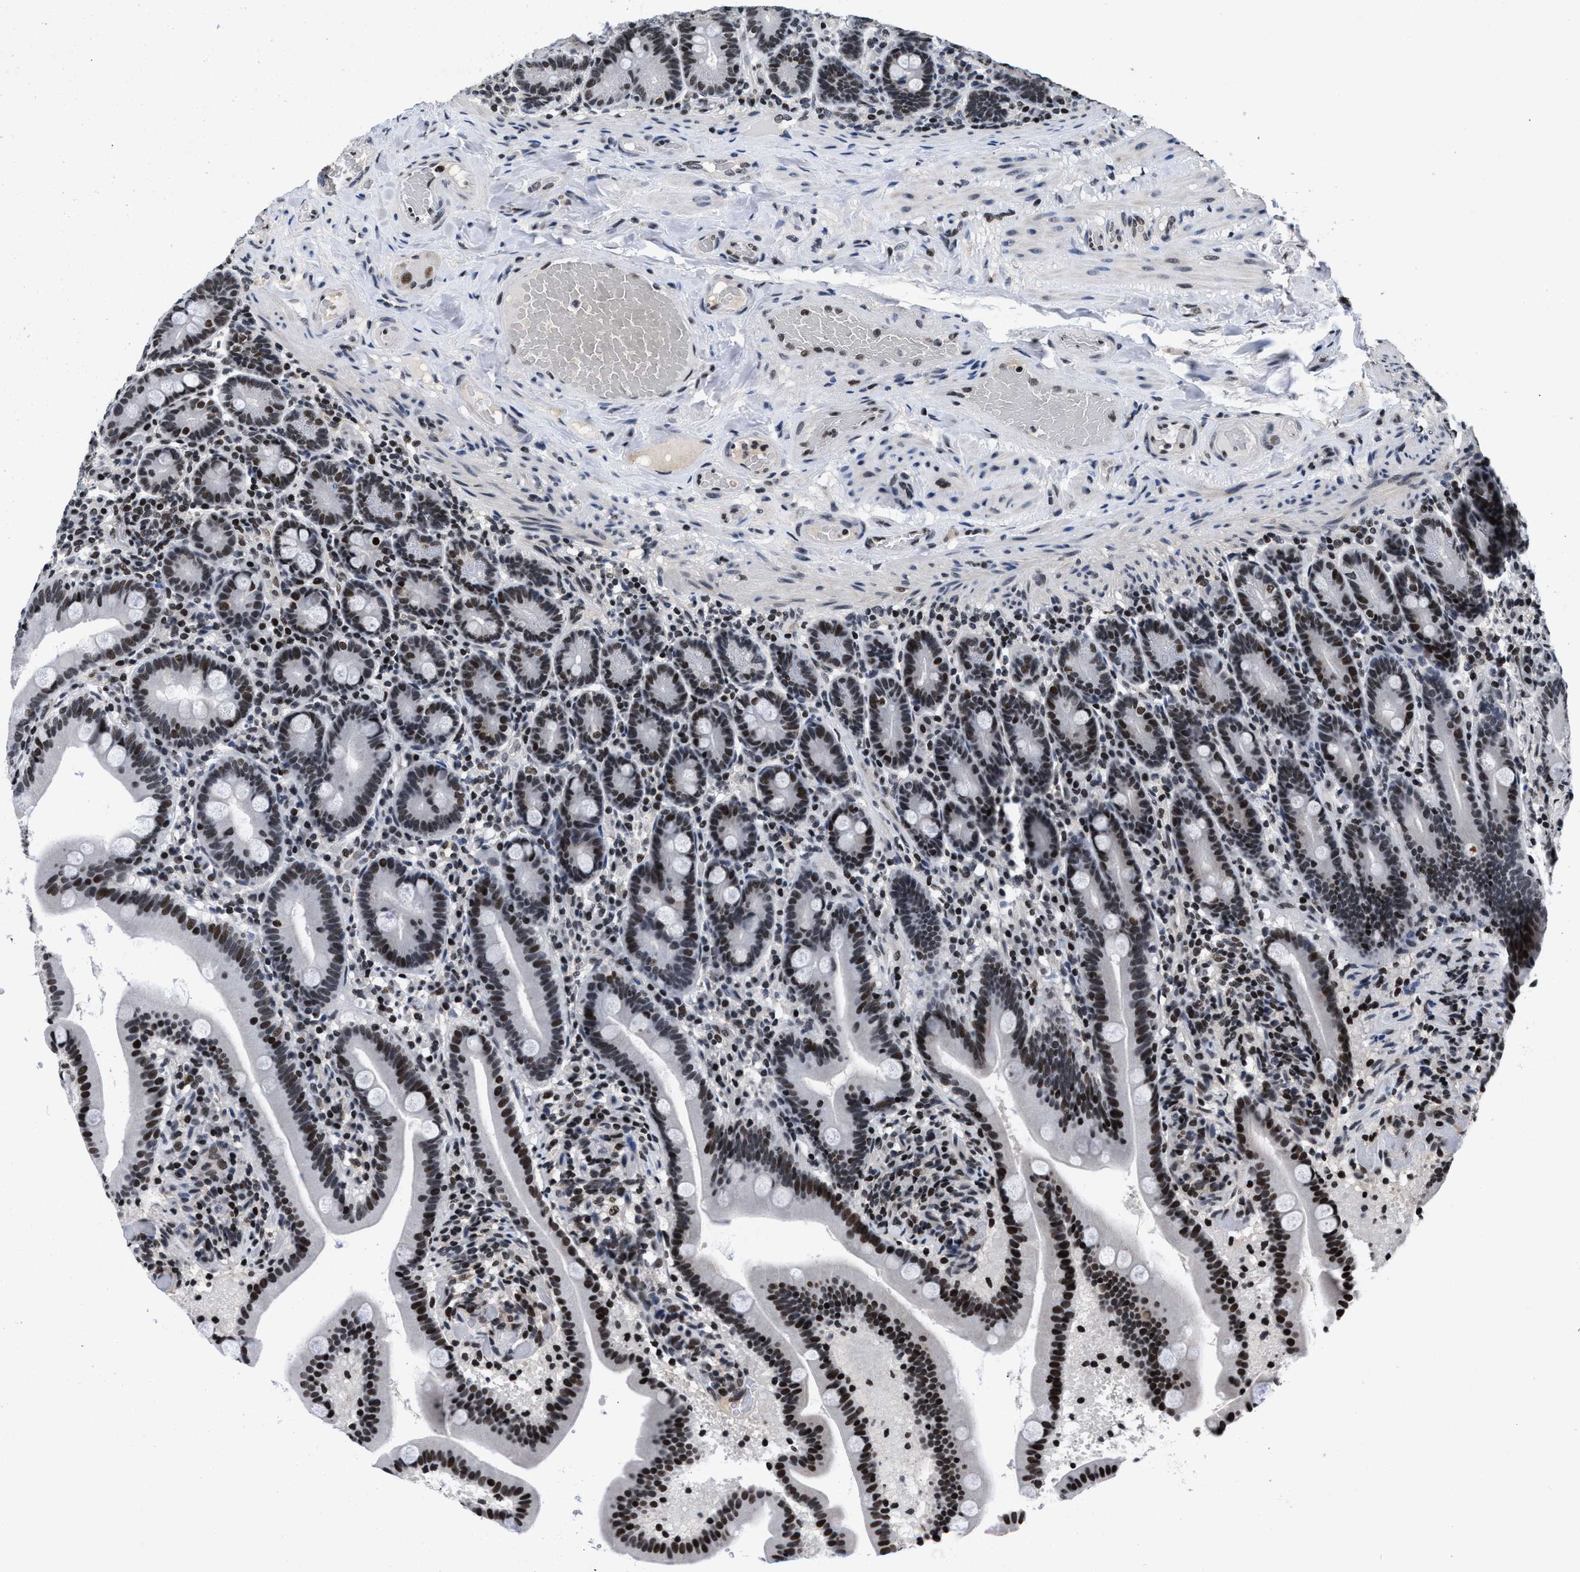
{"staining": {"intensity": "moderate", "quantity": ">75%", "location": "nuclear"}, "tissue": "duodenum", "cell_type": "Glandular cells", "image_type": "normal", "snomed": [{"axis": "morphology", "description": "Normal tissue, NOS"}, {"axis": "topography", "description": "Duodenum"}], "caption": "Protein analysis of normal duodenum reveals moderate nuclear staining in approximately >75% of glandular cells. (DAB (3,3'-diaminobenzidine) = brown stain, brightfield microscopy at high magnification).", "gene": "WDR81", "patient": {"sex": "male", "age": 54}}